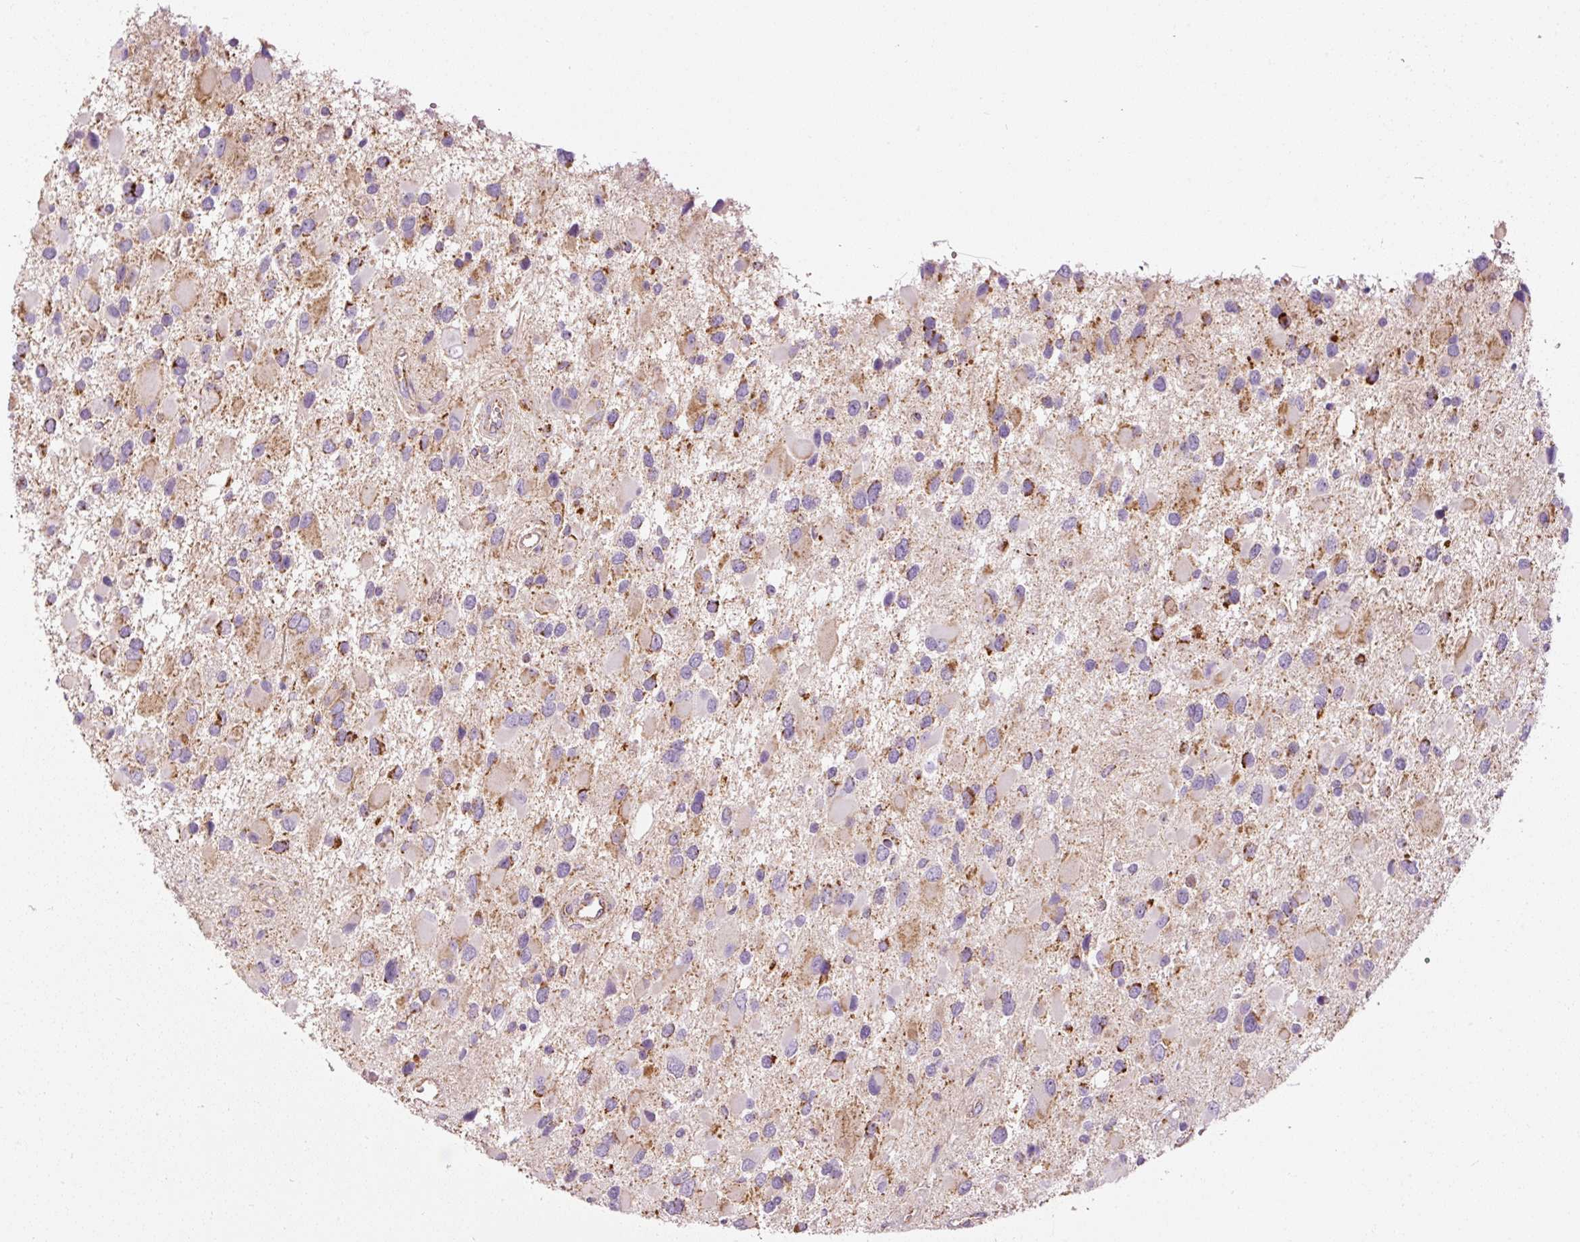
{"staining": {"intensity": "moderate", "quantity": "<25%", "location": "cytoplasmic/membranous"}, "tissue": "glioma", "cell_type": "Tumor cells", "image_type": "cancer", "snomed": [{"axis": "morphology", "description": "Glioma, malignant, High grade"}, {"axis": "topography", "description": "Brain"}], "caption": "This histopathology image shows malignant glioma (high-grade) stained with immunohistochemistry (IHC) to label a protein in brown. The cytoplasmic/membranous of tumor cells show moderate positivity for the protein. Nuclei are counter-stained blue.", "gene": "NDUFB4", "patient": {"sex": "male", "age": 53}}